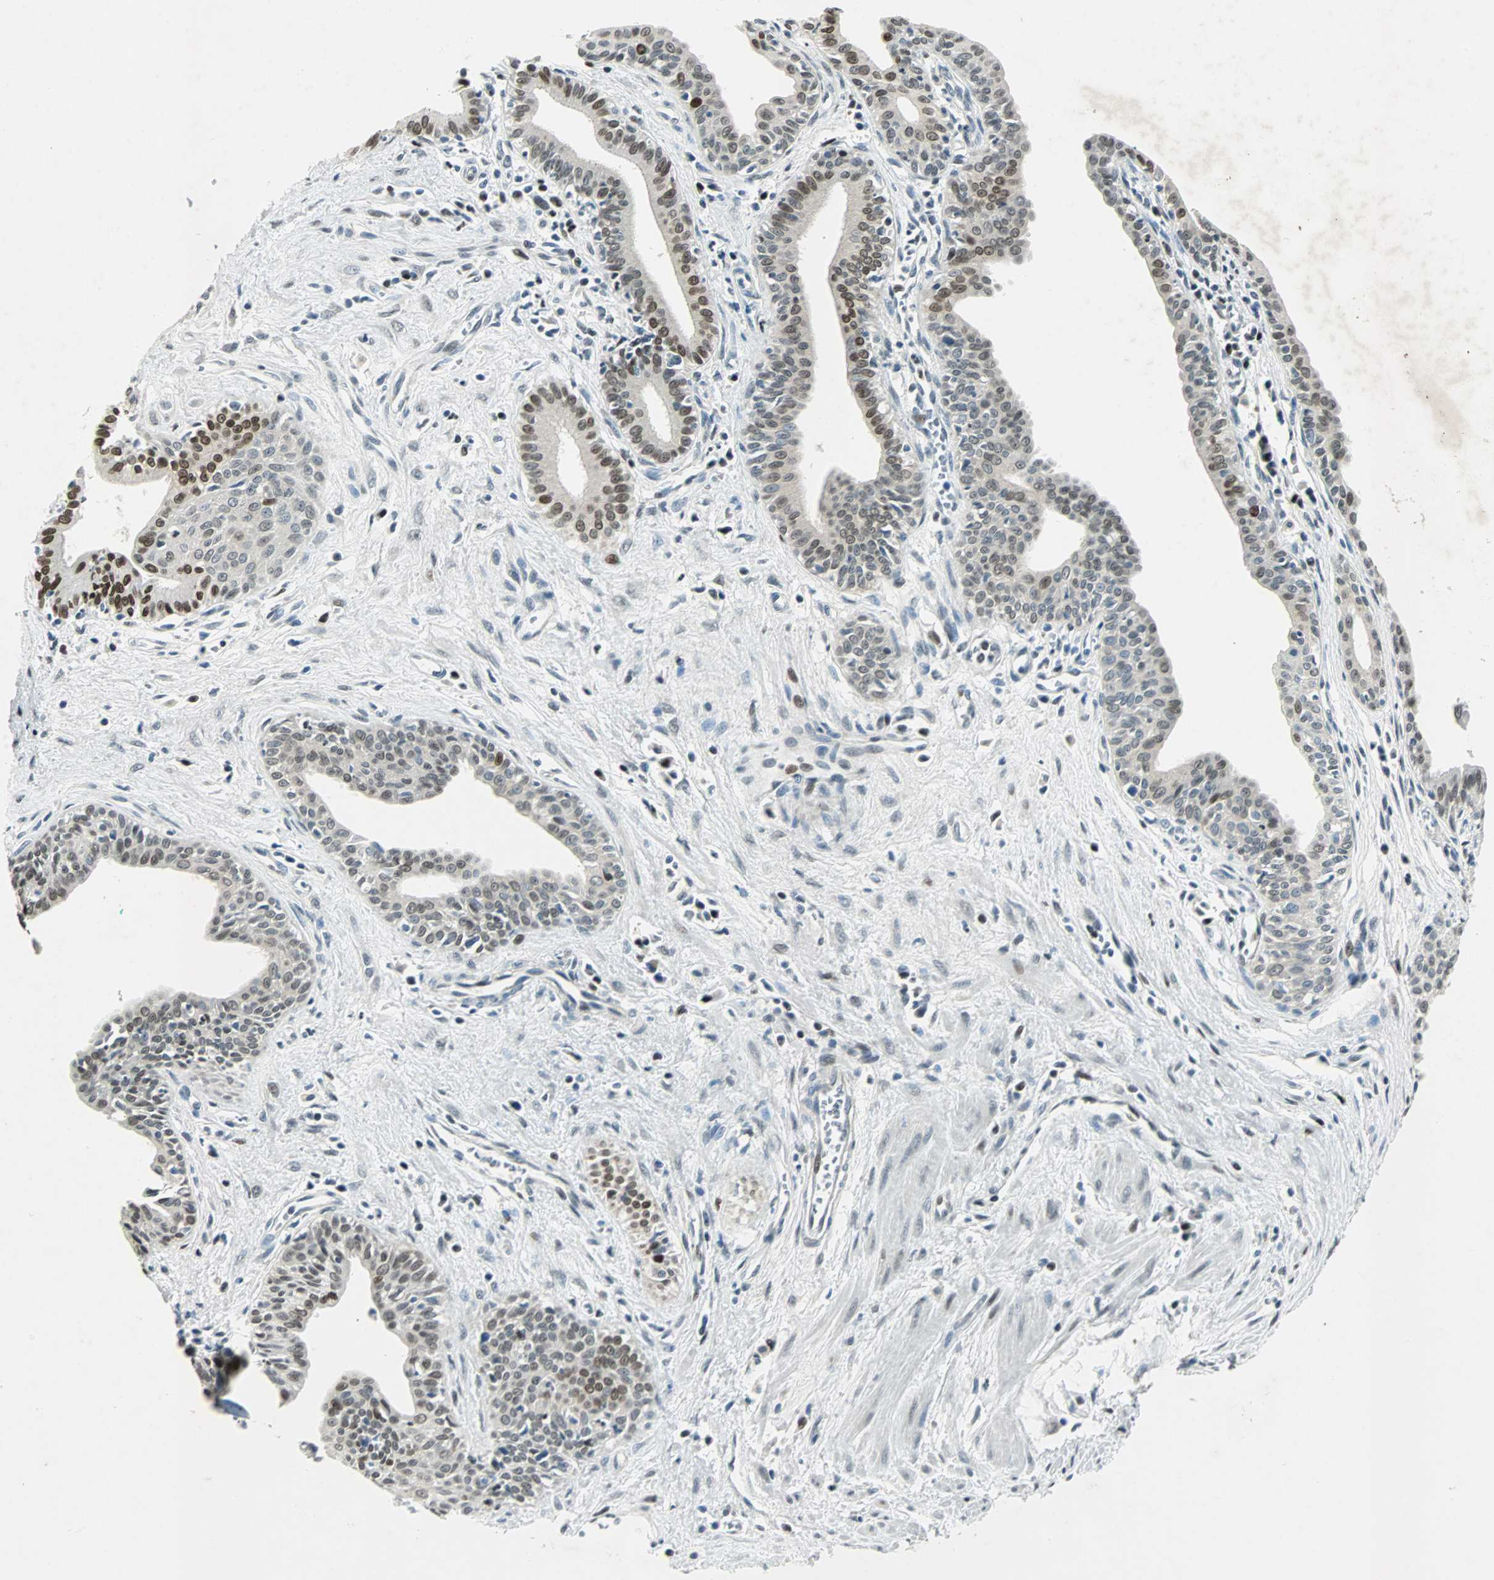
{"staining": {"intensity": "moderate", "quantity": "25%-75%", "location": "nuclear"}, "tissue": "pancreatic cancer", "cell_type": "Tumor cells", "image_type": "cancer", "snomed": [{"axis": "morphology", "description": "Normal tissue, NOS"}, {"axis": "topography", "description": "Lymph node"}], "caption": "A photomicrograph of pancreatic cancer stained for a protein displays moderate nuclear brown staining in tumor cells.", "gene": "AJUBA", "patient": {"sex": "male", "age": 50}}